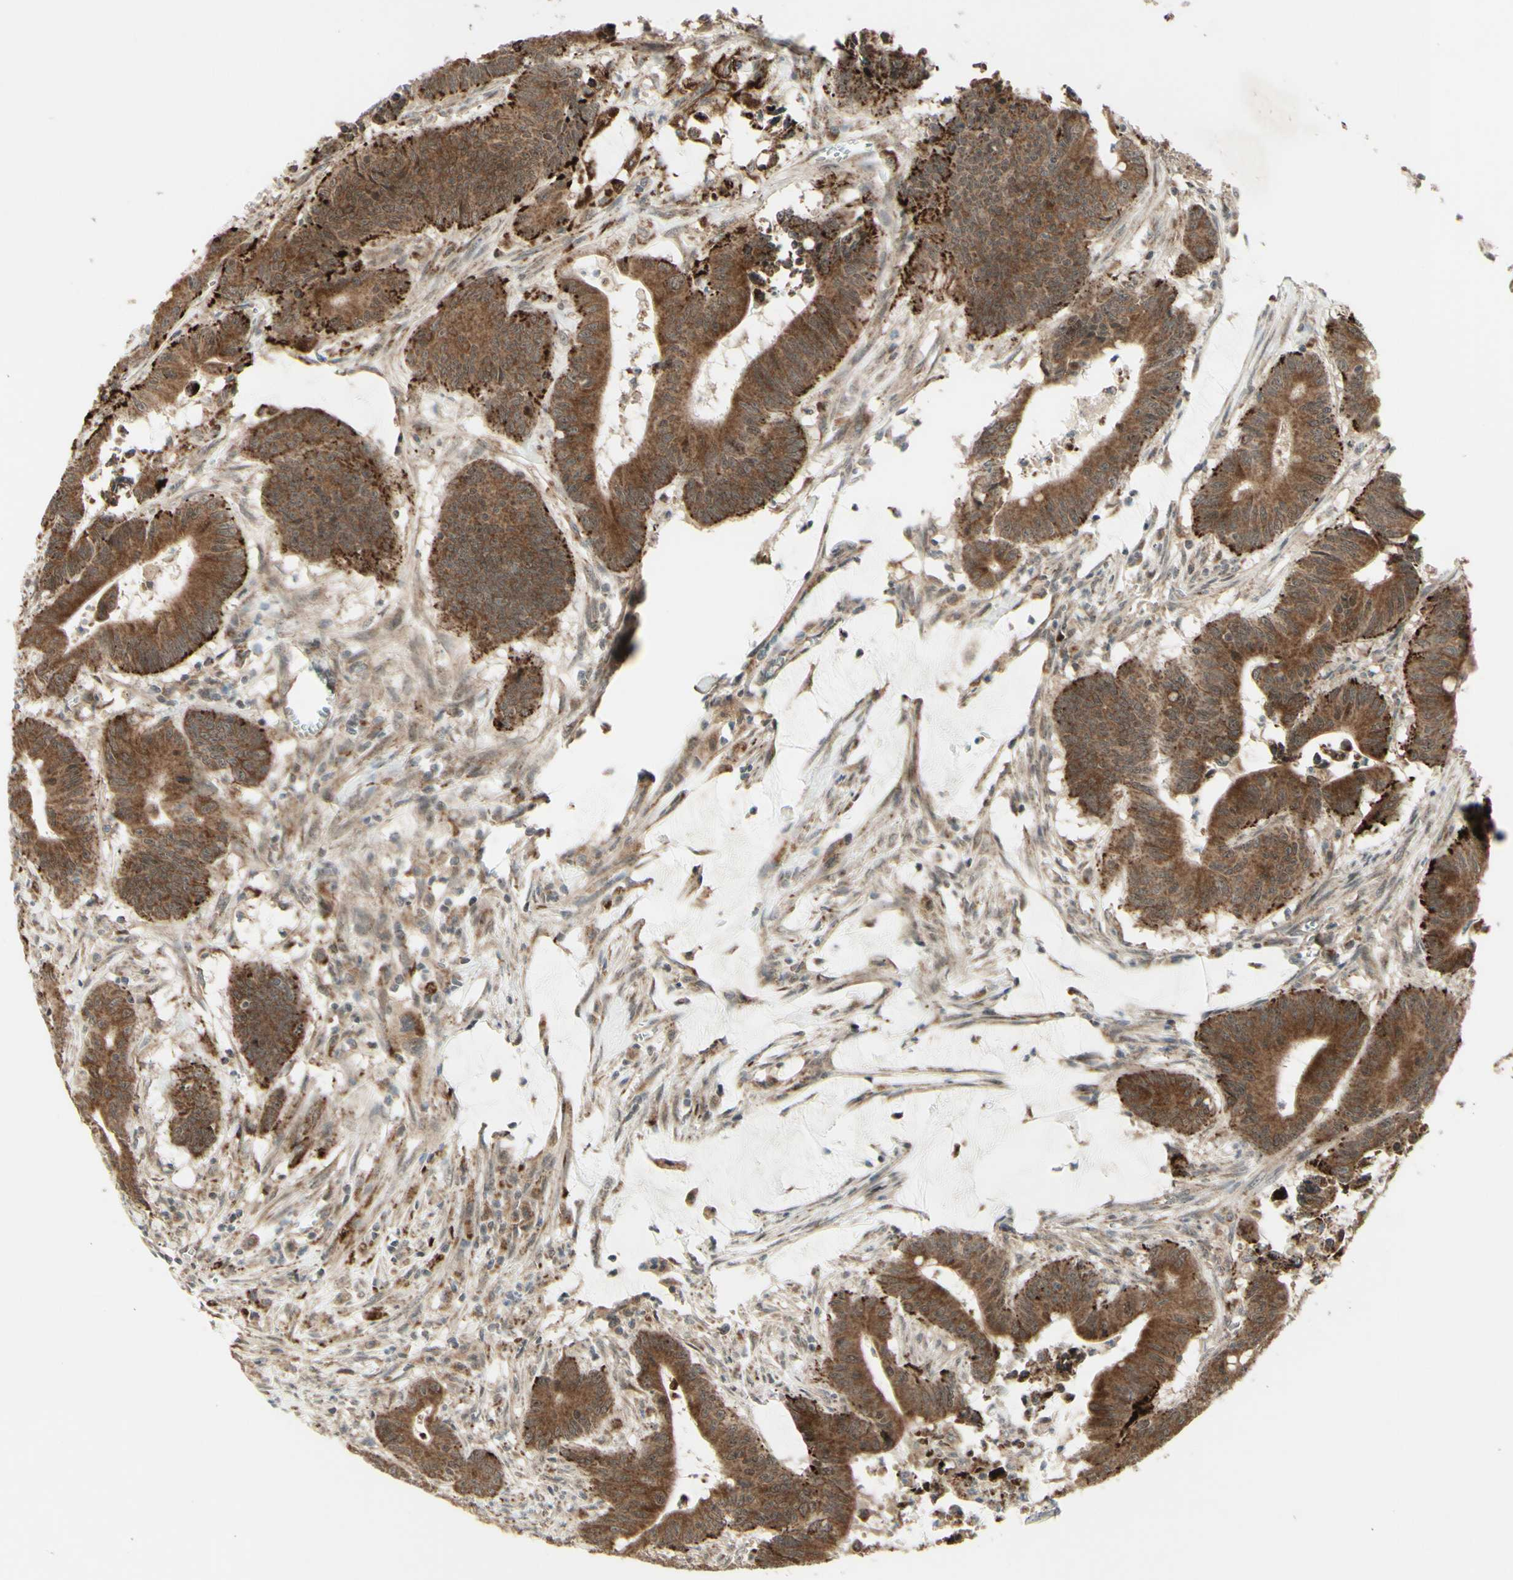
{"staining": {"intensity": "strong", "quantity": ">75%", "location": "cytoplasmic/membranous"}, "tissue": "colorectal cancer", "cell_type": "Tumor cells", "image_type": "cancer", "snomed": [{"axis": "morphology", "description": "Adenocarcinoma, NOS"}, {"axis": "topography", "description": "Colon"}], "caption": "Immunohistochemical staining of human colorectal cancer exhibits high levels of strong cytoplasmic/membranous positivity in about >75% of tumor cells.", "gene": "DHRS3", "patient": {"sex": "male", "age": 45}}